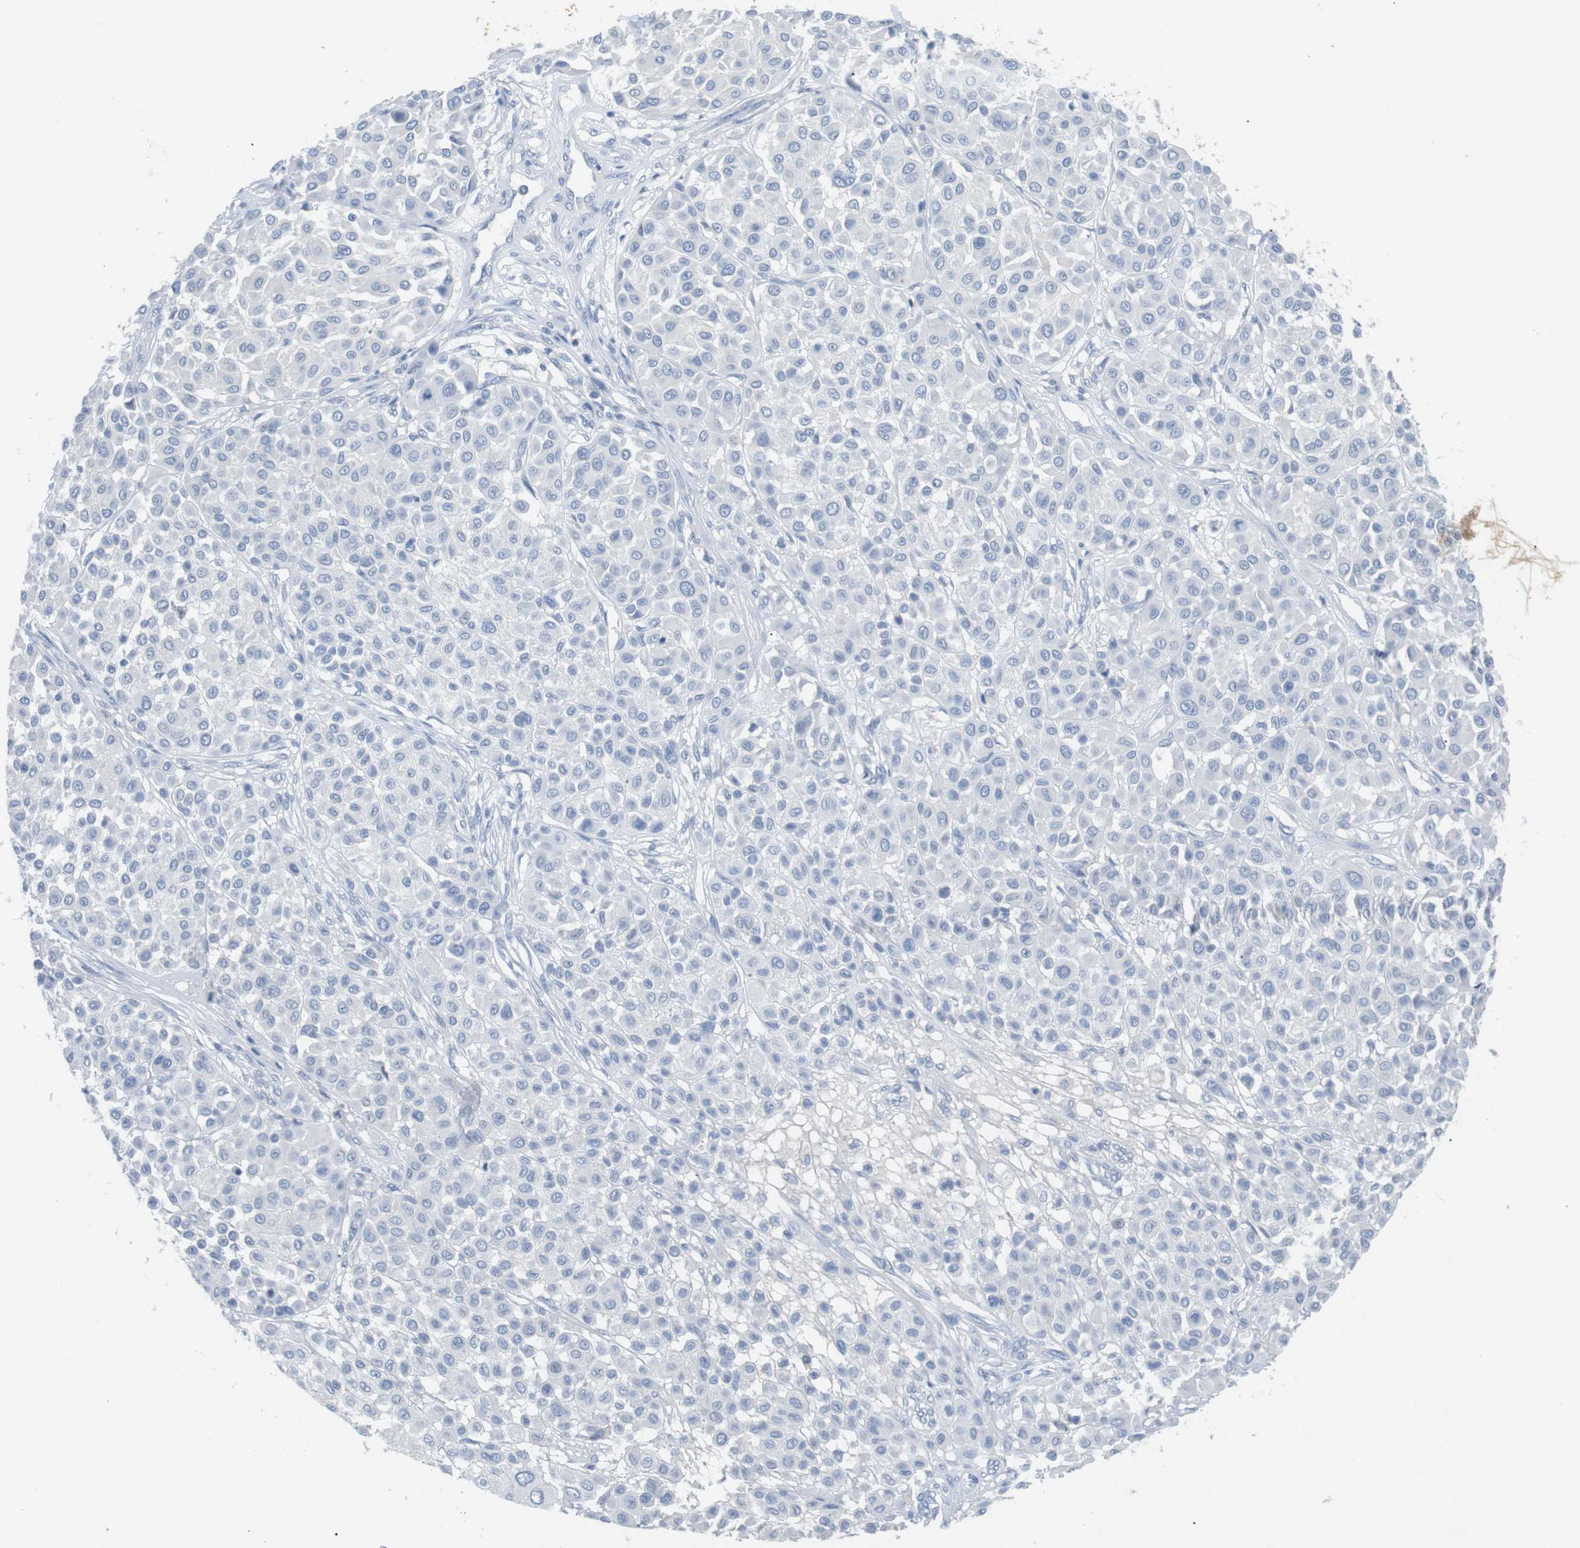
{"staining": {"intensity": "negative", "quantity": "none", "location": "none"}, "tissue": "melanoma", "cell_type": "Tumor cells", "image_type": "cancer", "snomed": [{"axis": "morphology", "description": "Malignant melanoma, Metastatic site"}, {"axis": "topography", "description": "Soft tissue"}], "caption": "This is an immunohistochemistry photomicrograph of human malignant melanoma (metastatic site). There is no staining in tumor cells.", "gene": "HBG2", "patient": {"sex": "male", "age": 41}}